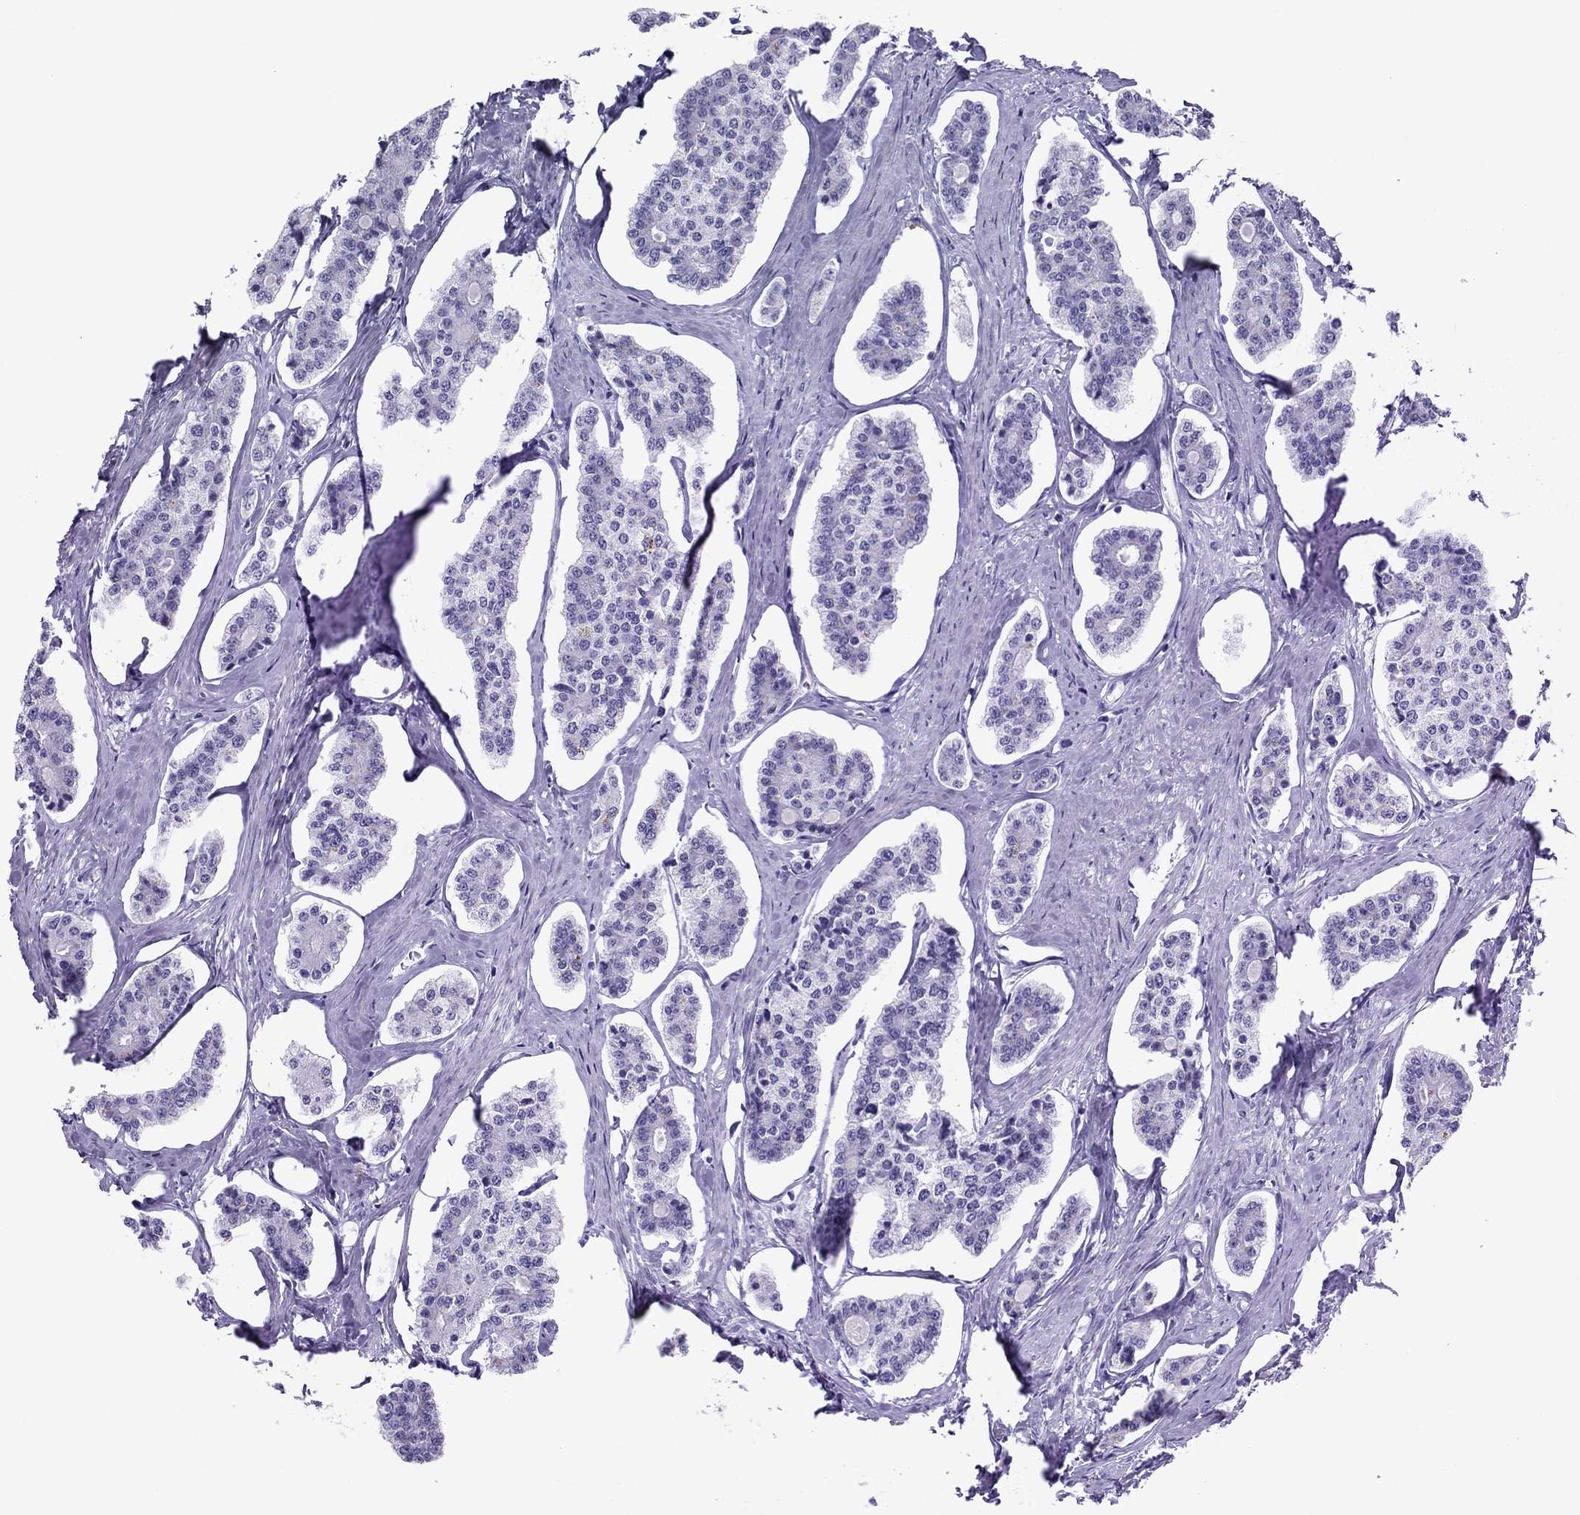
{"staining": {"intensity": "negative", "quantity": "none", "location": "none"}, "tissue": "carcinoid", "cell_type": "Tumor cells", "image_type": "cancer", "snomed": [{"axis": "morphology", "description": "Carcinoid, malignant, NOS"}, {"axis": "topography", "description": "Small intestine"}], "caption": "High power microscopy micrograph of an immunohistochemistry photomicrograph of carcinoid, revealing no significant staining in tumor cells.", "gene": "ATP4A", "patient": {"sex": "female", "age": 65}}